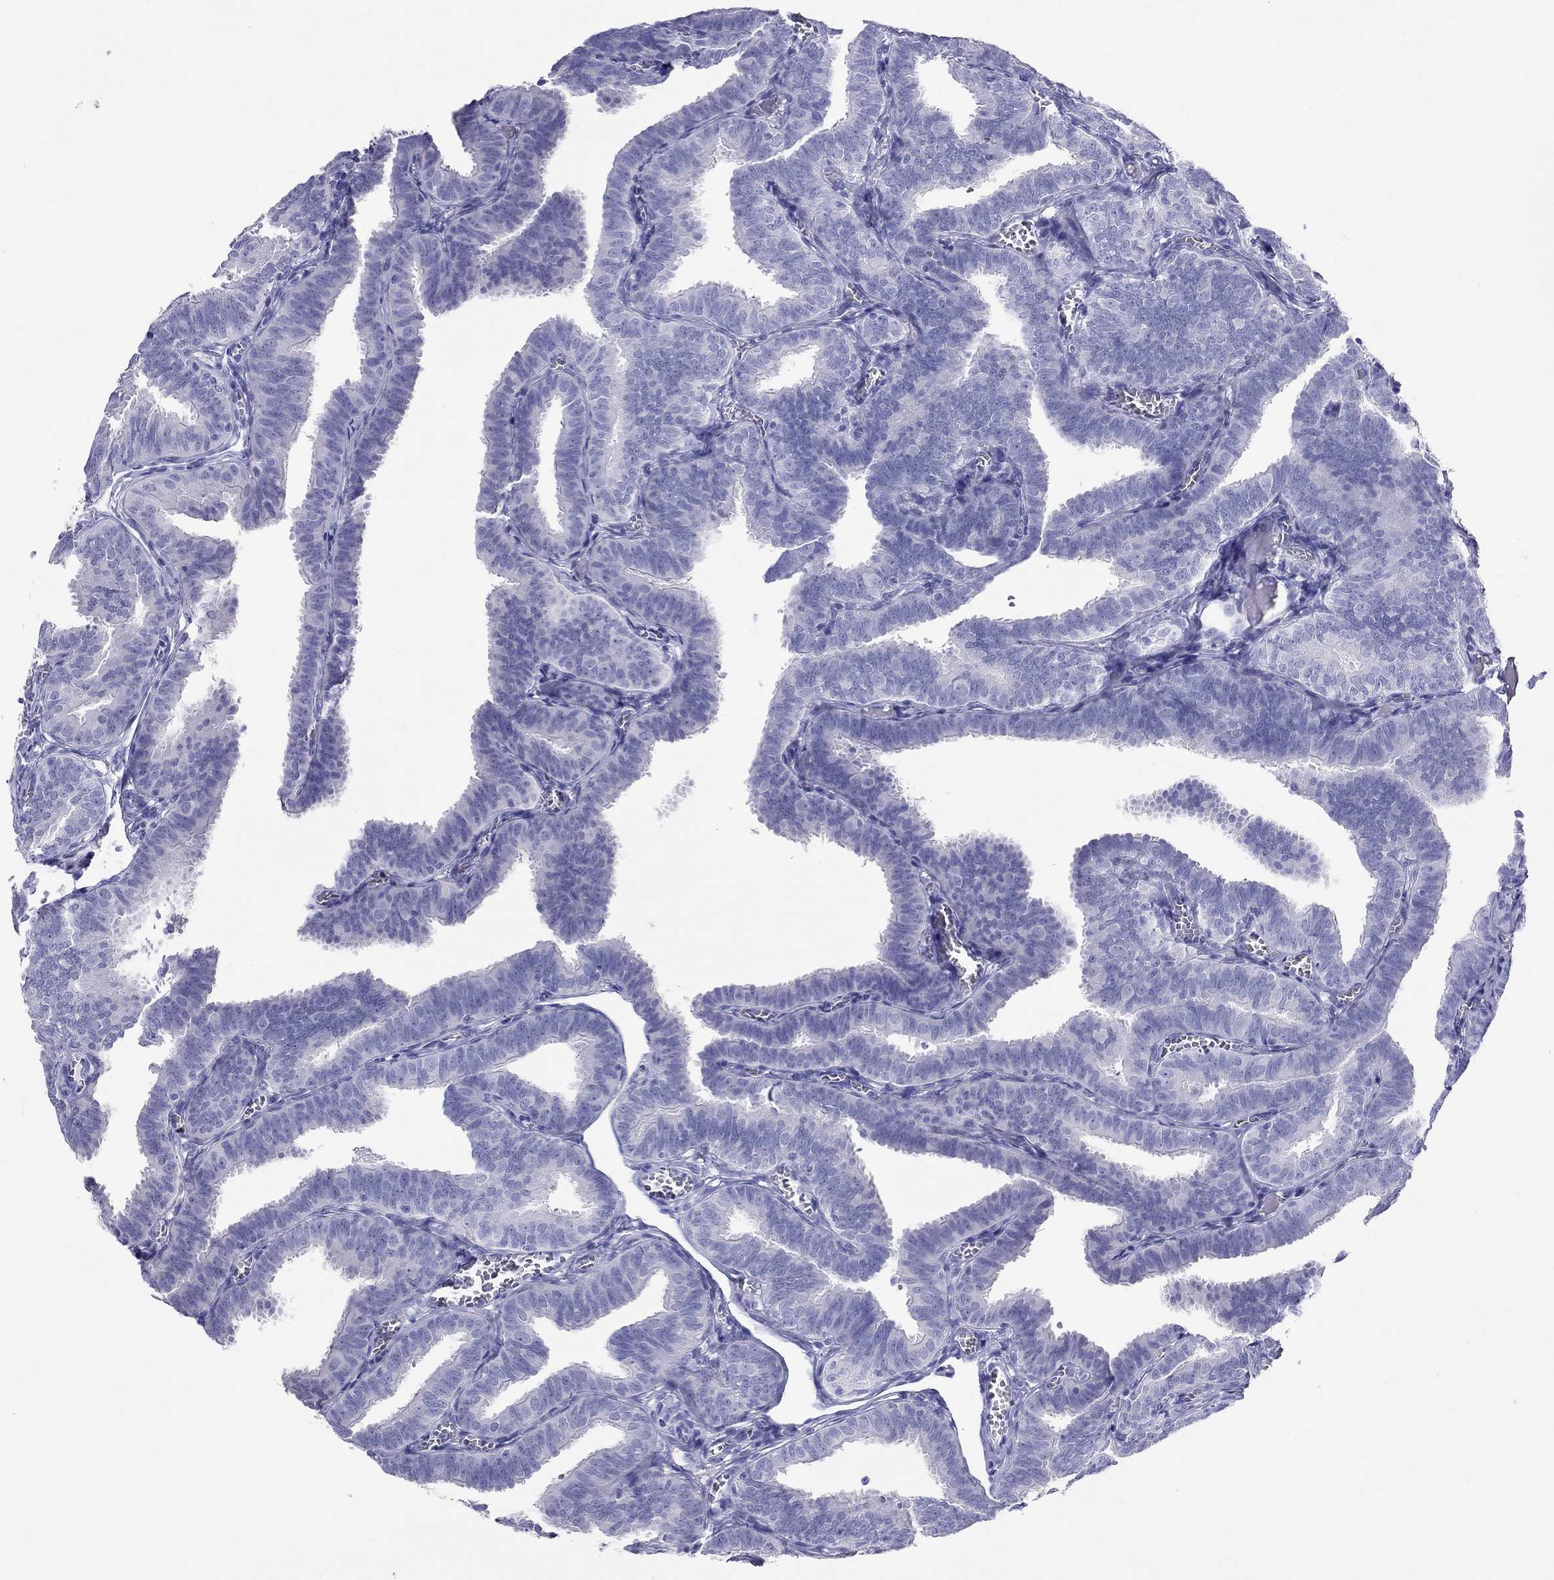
{"staining": {"intensity": "negative", "quantity": "none", "location": "none"}, "tissue": "fallopian tube", "cell_type": "Glandular cells", "image_type": "normal", "snomed": [{"axis": "morphology", "description": "Normal tissue, NOS"}, {"axis": "topography", "description": "Fallopian tube"}], "caption": "The micrograph exhibits no significant positivity in glandular cells of fallopian tube. Nuclei are stained in blue.", "gene": "HLA", "patient": {"sex": "female", "age": 25}}